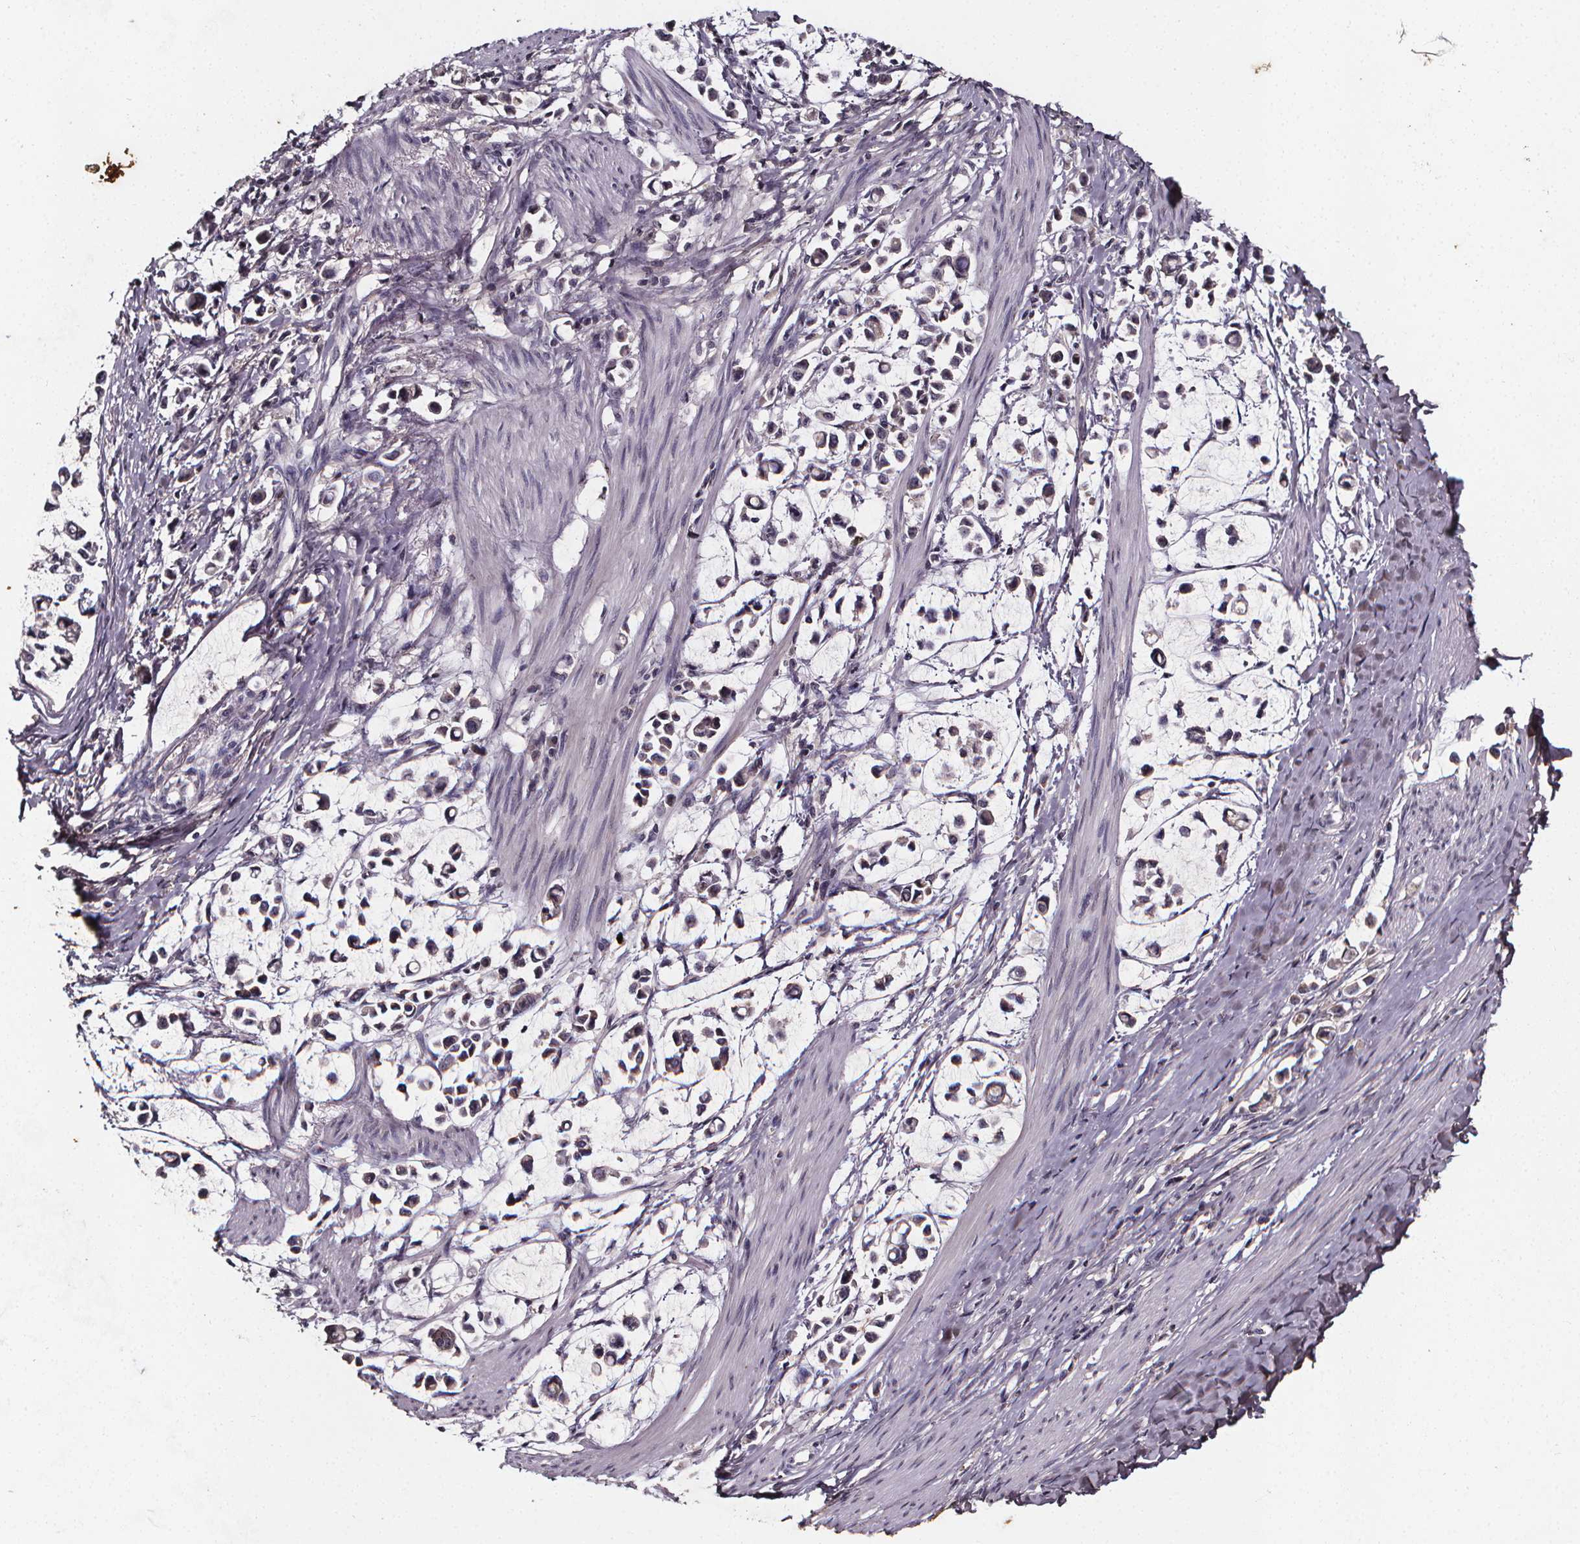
{"staining": {"intensity": "negative", "quantity": "none", "location": "none"}, "tissue": "stomach cancer", "cell_type": "Tumor cells", "image_type": "cancer", "snomed": [{"axis": "morphology", "description": "Adenocarcinoma, NOS"}, {"axis": "topography", "description": "Stomach"}], "caption": "Tumor cells are negative for protein expression in human stomach adenocarcinoma. (Stains: DAB (3,3'-diaminobenzidine) IHC with hematoxylin counter stain, Microscopy: brightfield microscopy at high magnification).", "gene": "SPAG8", "patient": {"sex": "male", "age": 82}}